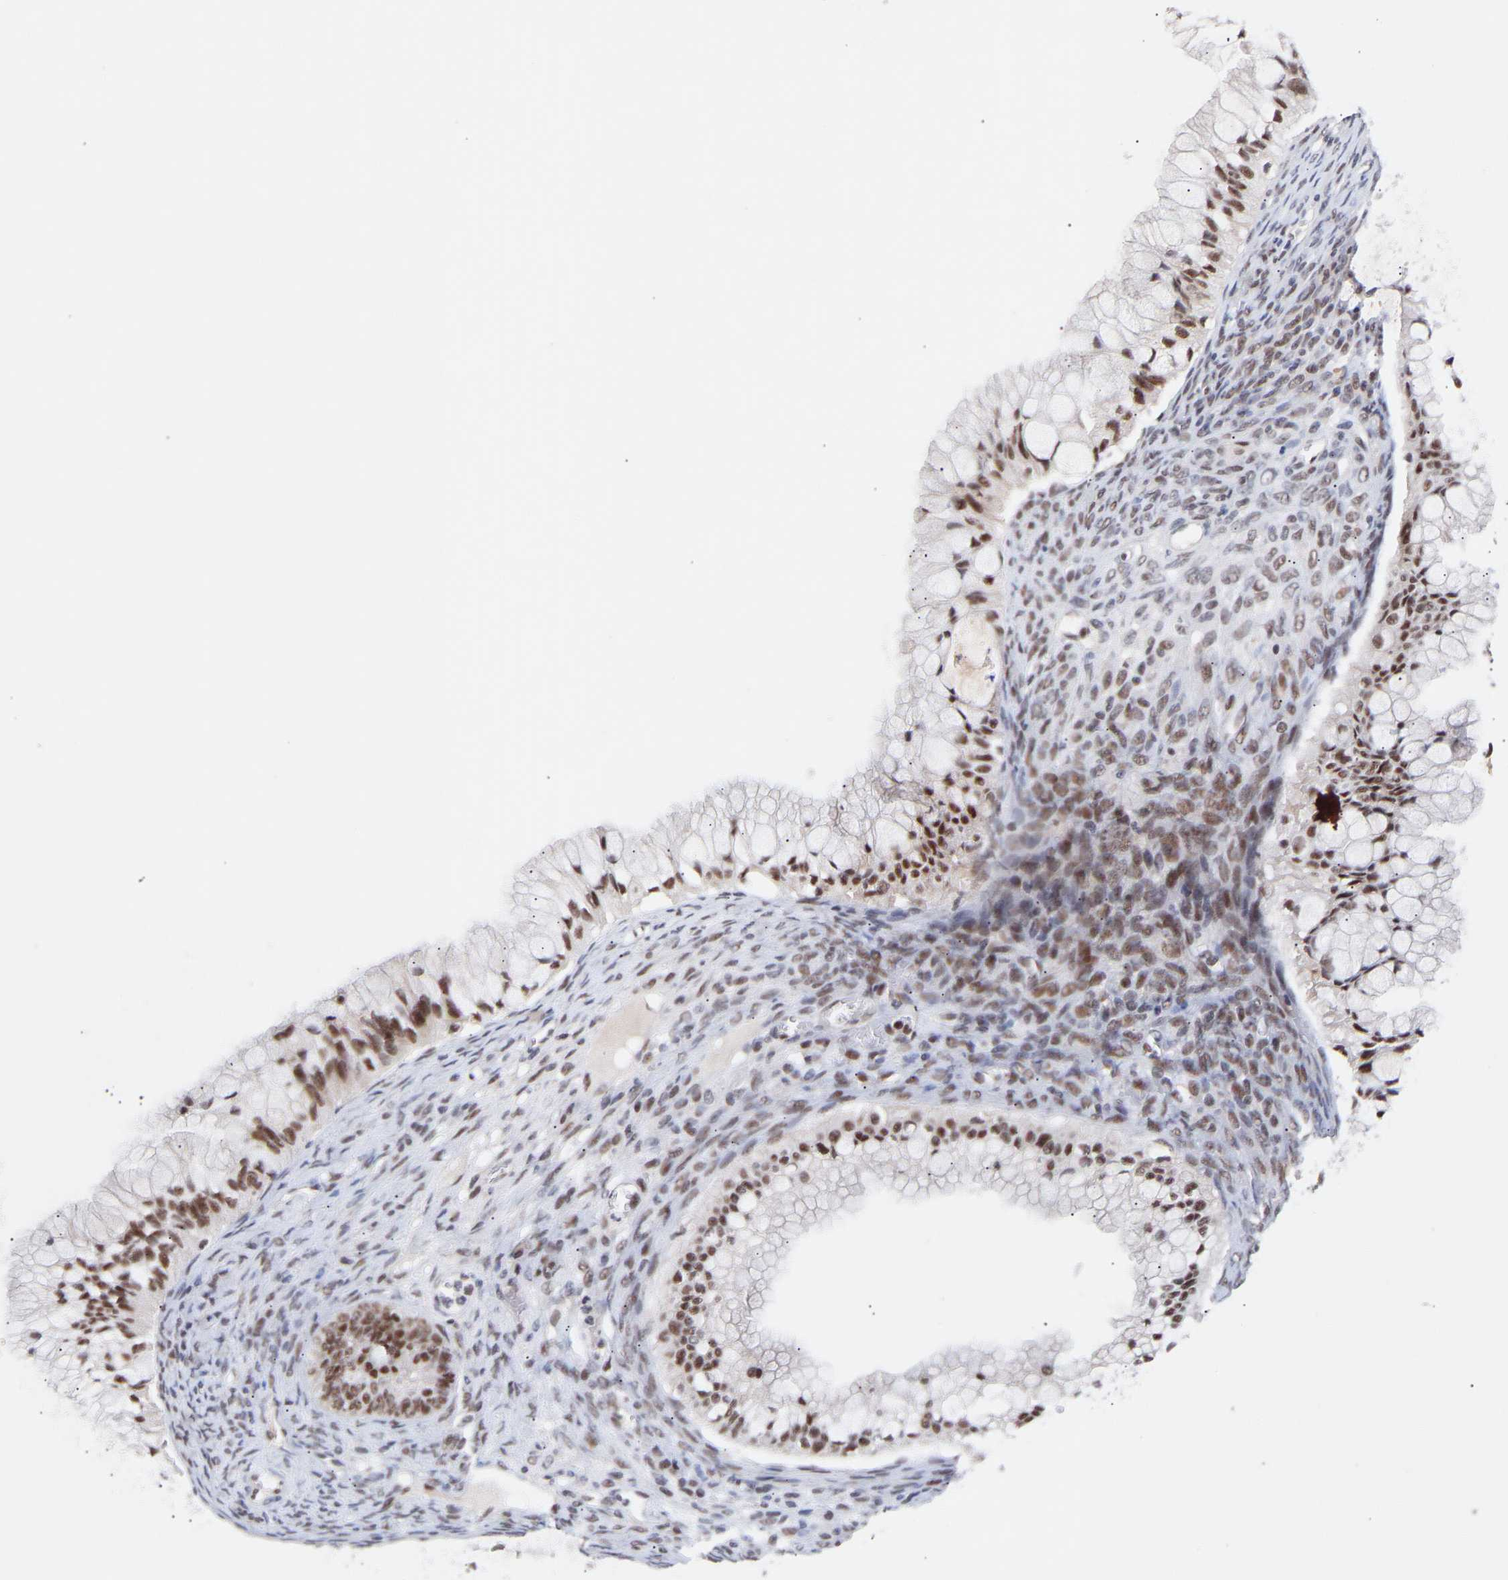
{"staining": {"intensity": "moderate", "quantity": ">75%", "location": "nuclear"}, "tissue": "ovarian cancer", "cell_type": "Tumor cells", "image_type": "cancer", "snomed": [{"axis": "morphology", "description": "Cystadenocarcinoma, mucinous, NOS"}, {"axis": "topography", "description": "Ovary"}], "caption": "Tumor cells exhibit moderate nuclear expression in approximately >75% of cells in ovarian cancer (mucinous cystadenocarcinoma).", "gene": "RBM15", "patient": {"sex": "female", "age": 57}}